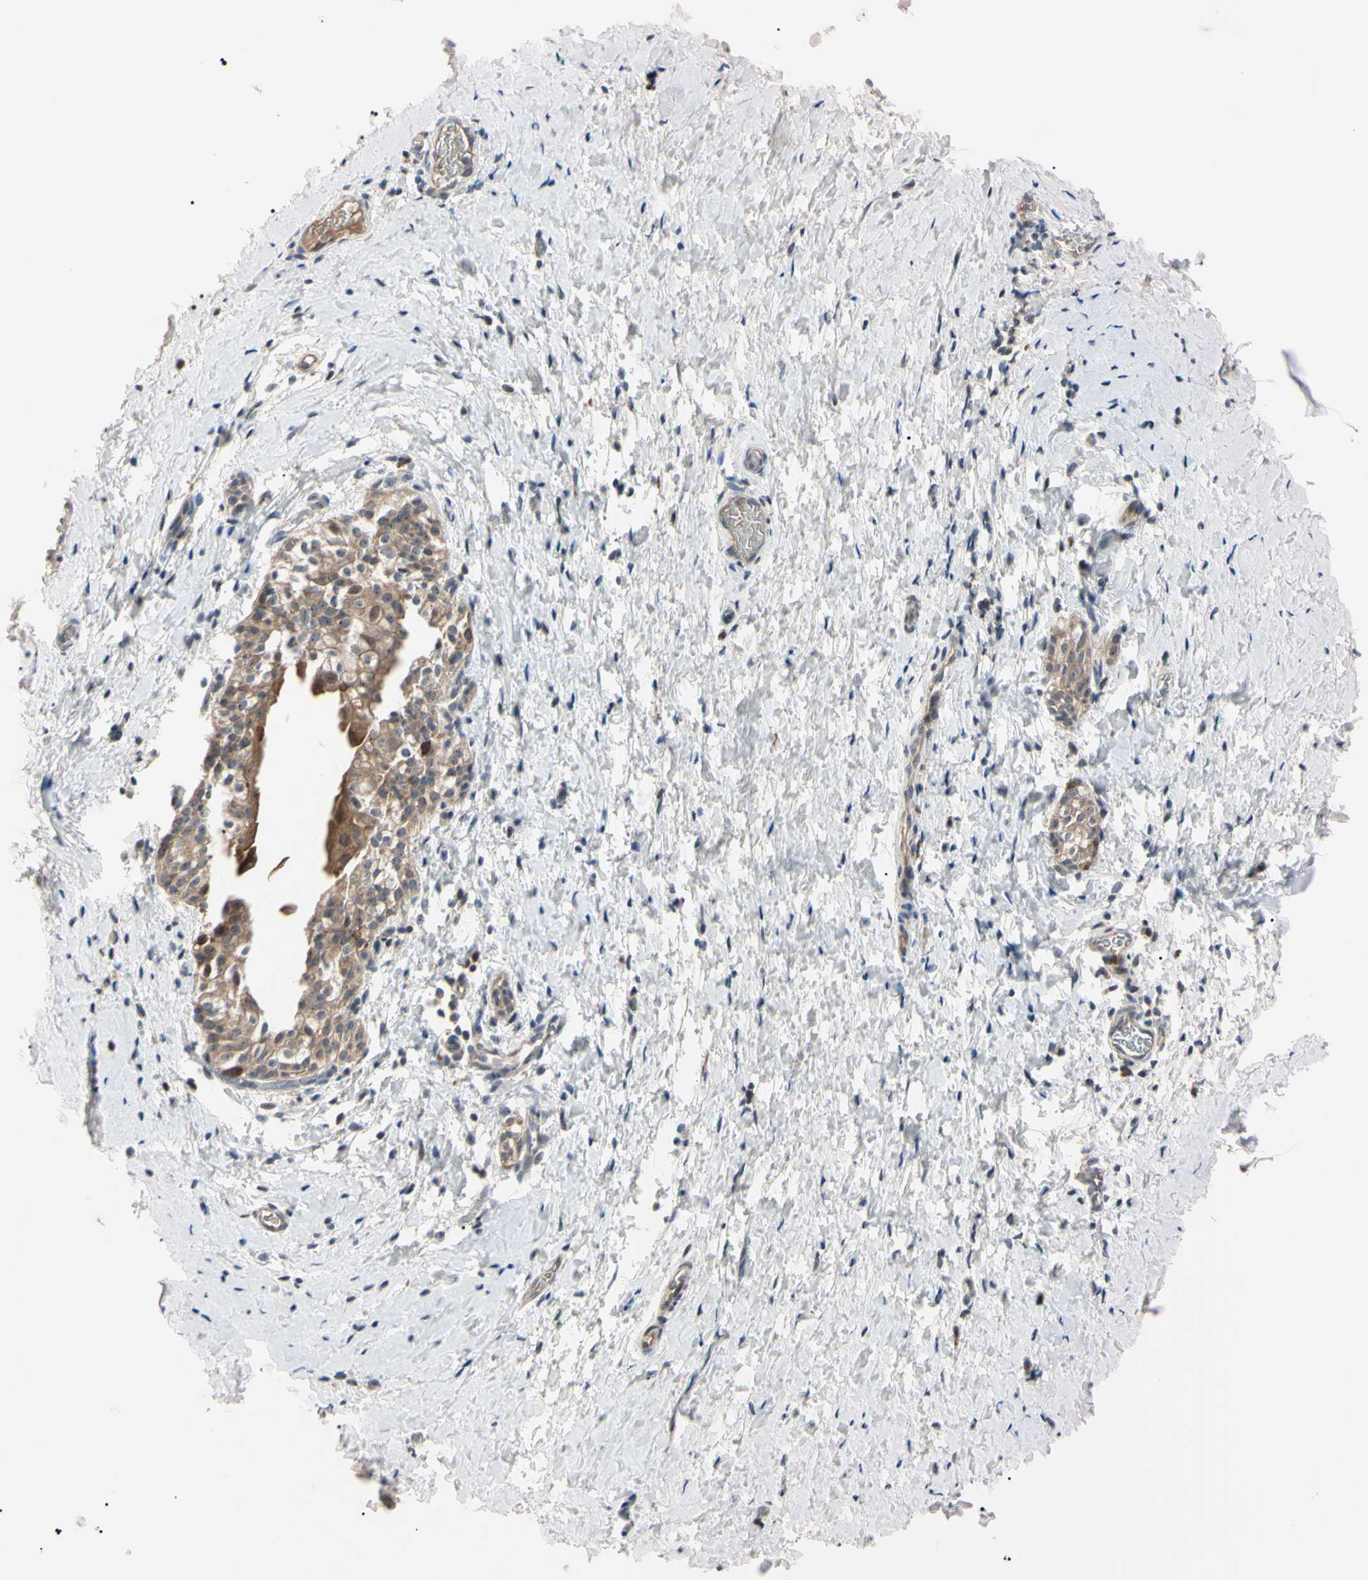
{"staining": {"intensity": "negative", "quantity": "none", "location": "none"}, "tissue": "smooth muscle", "cell_type": "Smooth muscle cells", "image_type": "normal", "snomed": [{"axis": "morphology", "description": "Normal tissue, NOS"}, {"axis": "topography", "description": "Smooth muscle"}], "caption": "This is a histopathology image of immunohistochemistry (IHC) staining of benign smooth muscle, which shows no positivity in smooth muscle cells. Nuclei are stained in blue.", "gene": "TRAF5", "patient": {"sex": "male", "age": 16}}